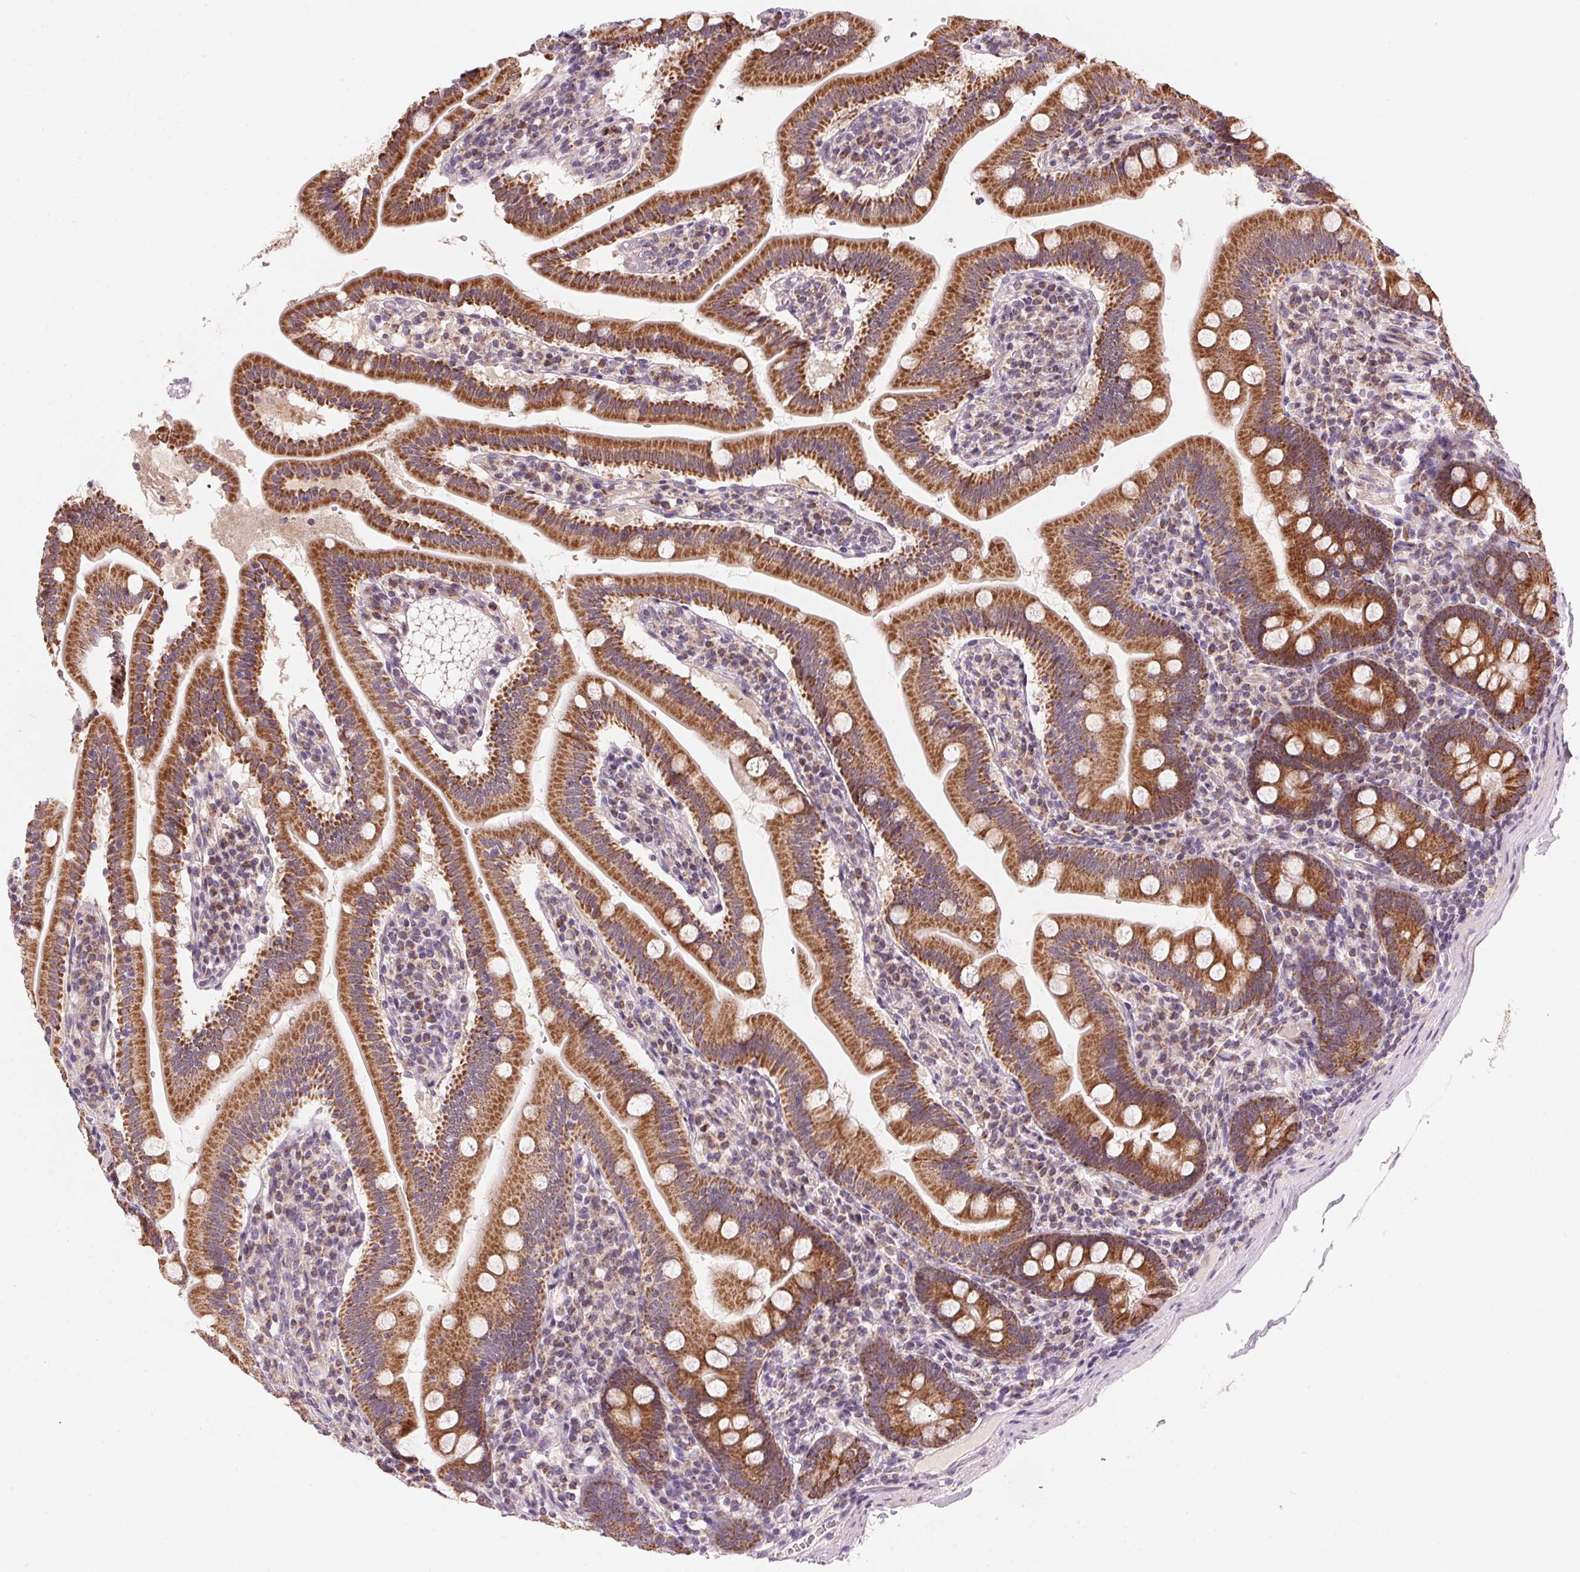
{"staining": {"intensity": "strong", "quantity": ">75%", "location": "cytoplasmic/membranous"}, "tissue": "duodenum", "cell_type": "Glandular cells", "image_type": "normal", "snomed": [{"axis": "morphology", "description": "Normal tissue, NOS"}, {"axis": "topography", "description": "Duodenum"}], "caption": "Protein staining of unremarkable duodenum demonstrates strong cytoplasmic/membranous positivity in about >75% of glandular cells. The staining was performed using DAB to visualize the protein expression in brown, while the nuclei were stained in blue with hematoxylin (Magnification: 20x).", "gene": "COQ7", "patient": {"sex": "female", "age": 67}}